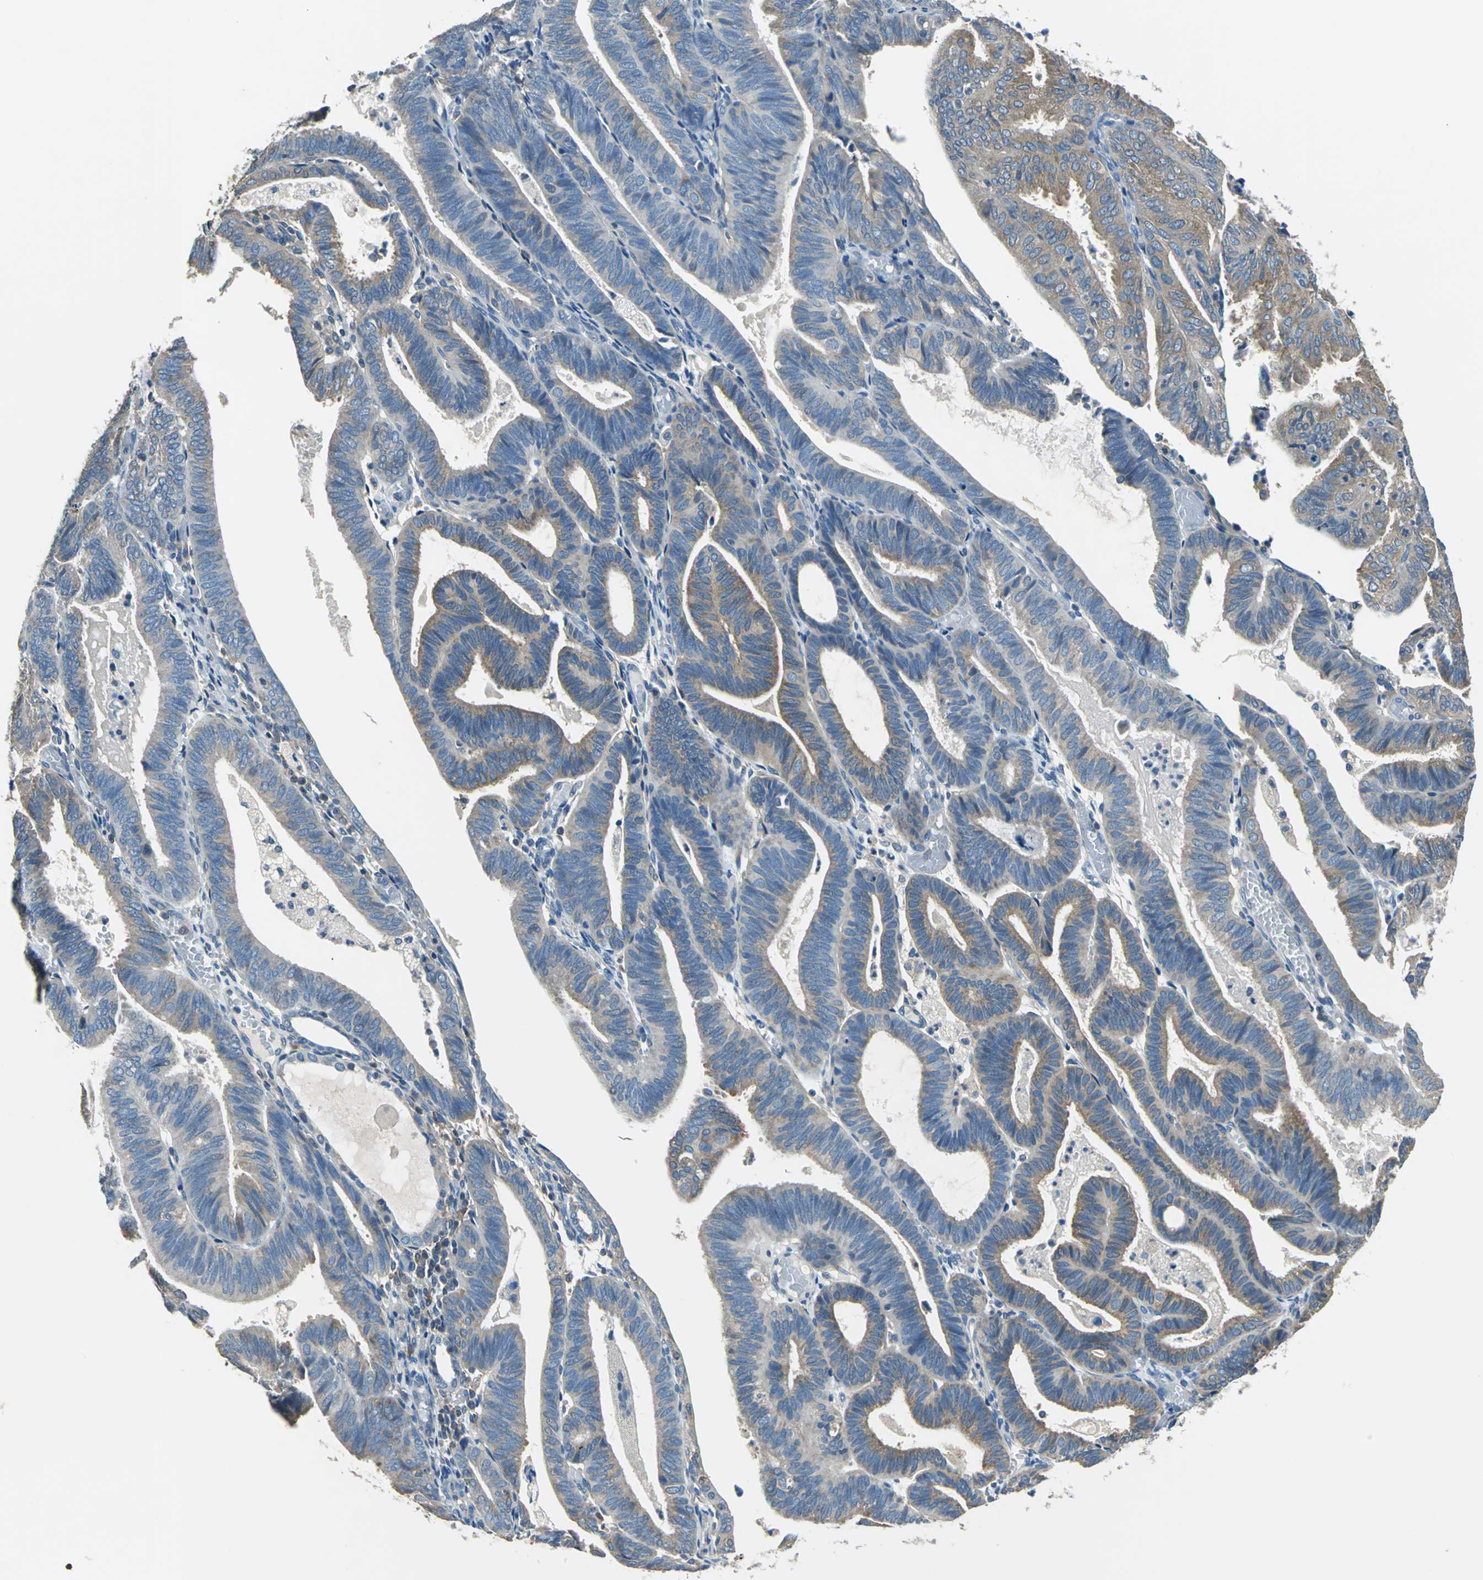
{"staining": {"intensity": "weak", "quantity": "<25%", "location": "cytoplasmic/membranous"}, "tissue": "endometrial cancer", "cell_type": "Tumor cells", "image_type": "cancer", "snomed": [{"axis": "morphology", "description": "Adenocarcinoma, NOS"}, {"axis": "topography", "description": "Uterus"}], "caption": "DAB (3,3'-diaminobenzidine) immunohistochemical staining of human endometrial cancer (adenocarcinoma) reveals no significant staining in tumor cells. (DAB (3,3'-diaminobenzidine) immunohistochemistry visualized using brightfield microscopy, high magnification).", "gene": "PRKCA", "patient": {"sex": "female", "age": 60}}